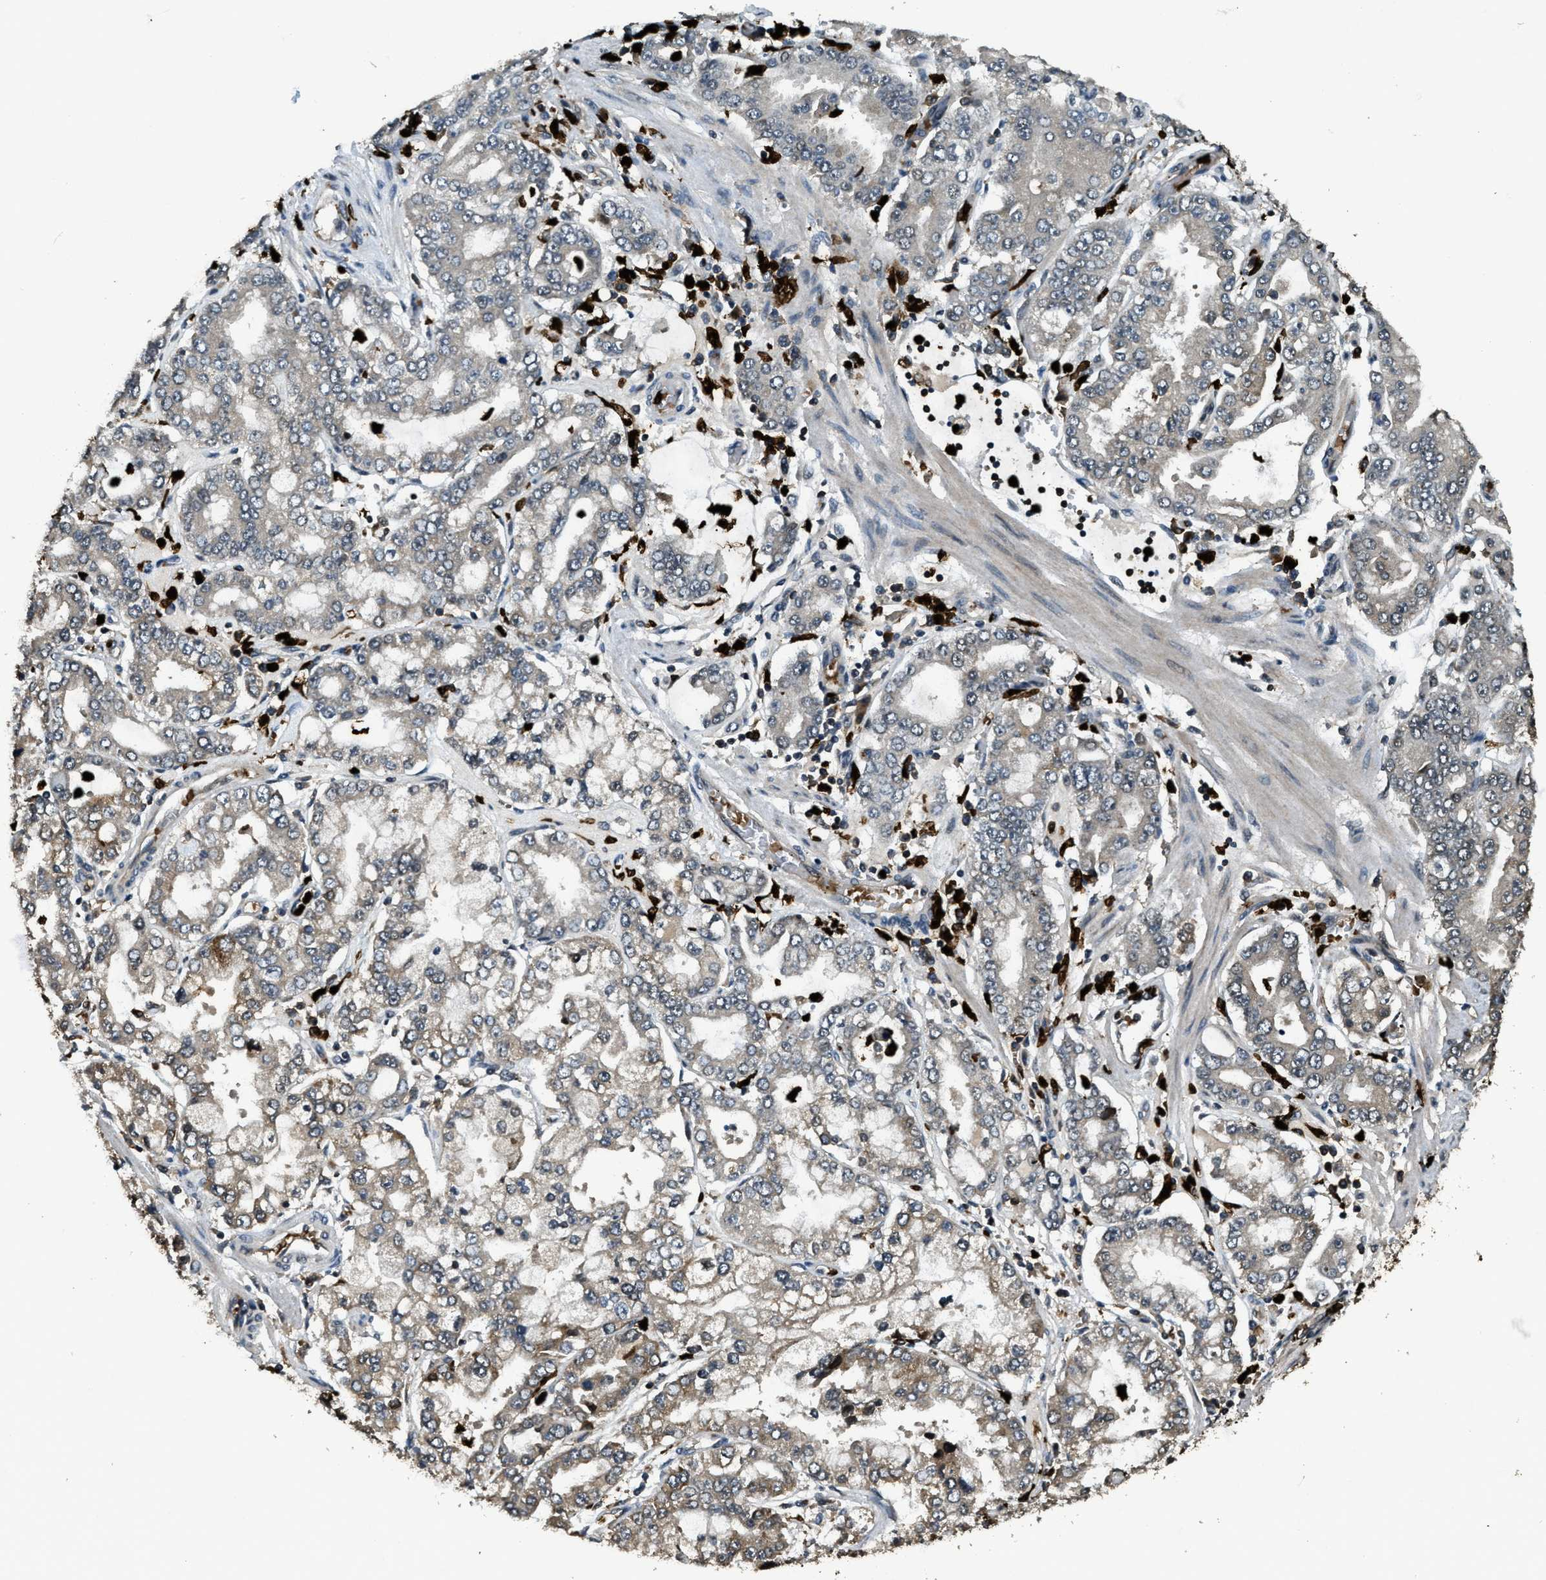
{"staining": {"intensity": "weak", "quantity": "<25%", "location": "cytoplasmic/membranous"}, "tissue": "stomach cancer", "cell_type": "Tumor cells", "image_type": "cancer", "snomed": [{"axis": "morphology", "description": "Adenocarcinoma, NOS"}, {"axis": "topography", "description": "Stomach"}], "caption": "There is no significant staining in tumor cells of stomach adenocarcinoma.", "gene": "RNF141", "patient": {"sex": "male", "age": 76}}